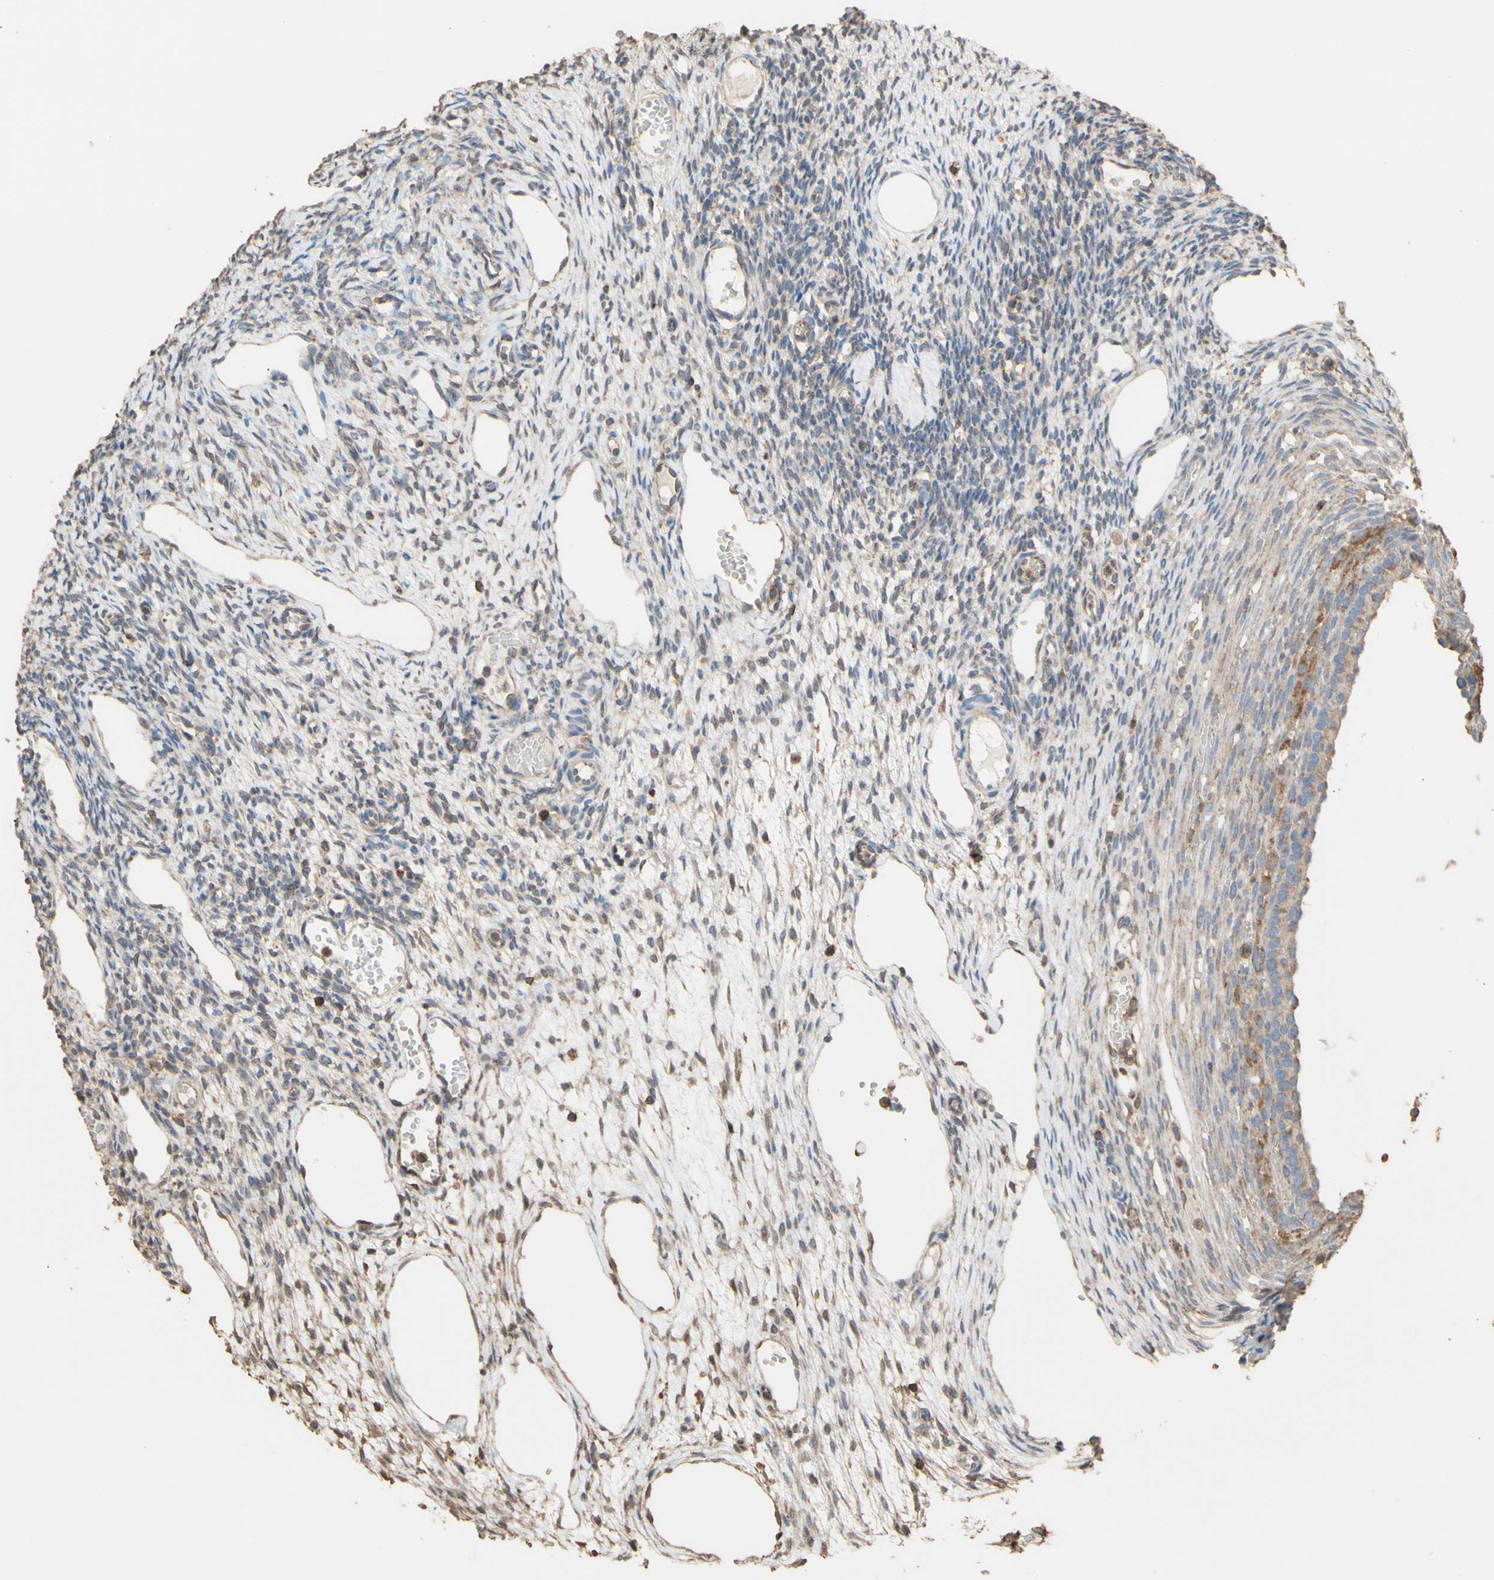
{"staining": {"intensity": "moderate", "quantity": ">75%", "location": "cytoplasmic/membranous"}, "tissue": "ovary", "cell_type": "Follicle cells", "image_type": "normal", "snomed": [{"axis": "morphology", "description": "Normal tissue, NOS"}, {"axis": "topography", "description": "Ovary"}], "caption": "Moderate cytoplasmic/membranous positivity is seen in approximately >75% of follicle cells in benign ovary. Immunohistochemistry stains the protein of interest in brown and the nuclei are stained blue.", "gene": "ALDH9A1", "patient": {"sex": "female", "age": 33}}